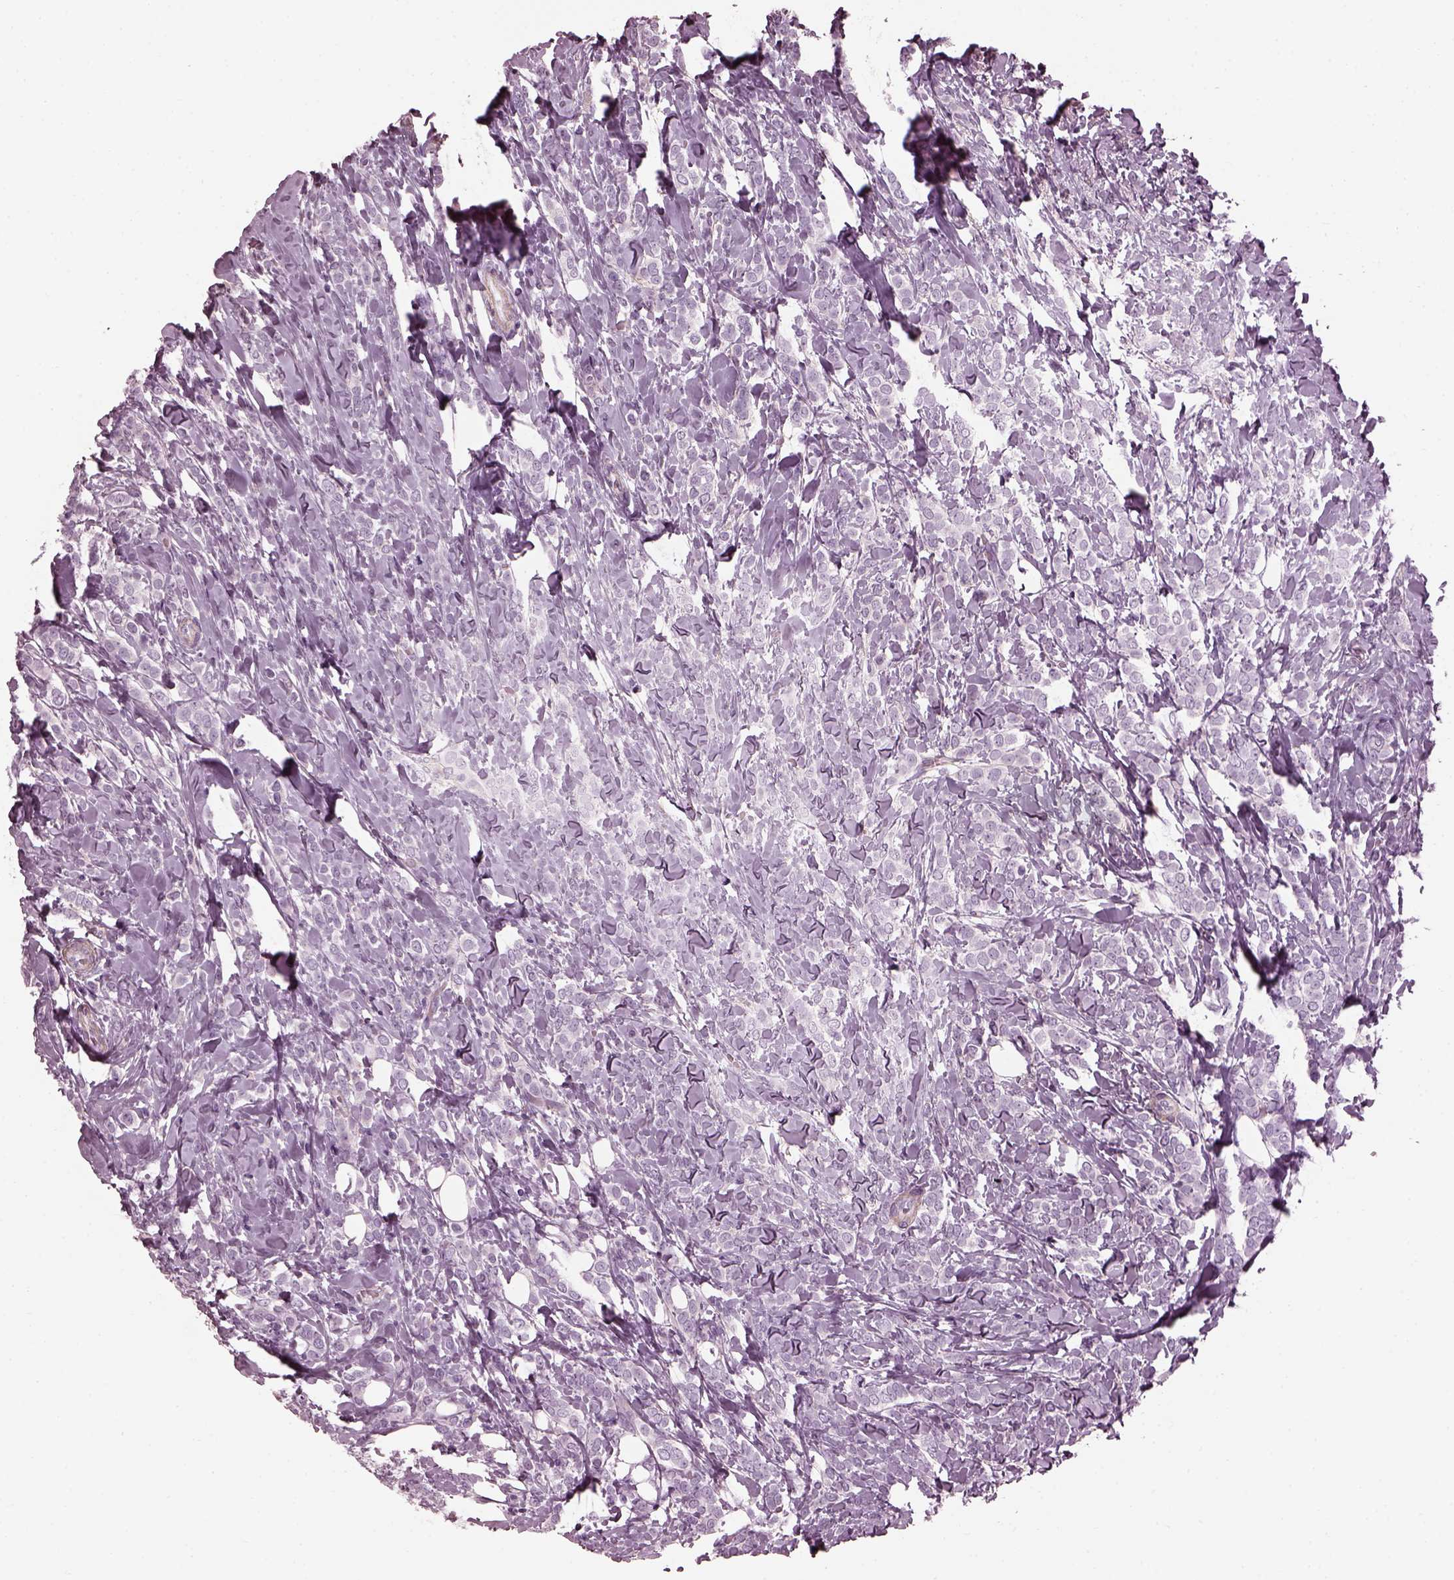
{"staining": {"intensity": "negative", "quantity": "none", "location": "none"}, "tissue": "breast cancer", "cell_type": "Tumor cells", "image_type": "cancer", "snomed": [{"axis": "morphology", "description": "Lobular carcinoma"}, {"axis": "topography", "description": "Breast"}], "caption": "This is an IHC micrograph of breast cancer. There is no staining in tumor cells.", "gene": "BFSP1", "patient": {"sex": "female", "age": 49}}